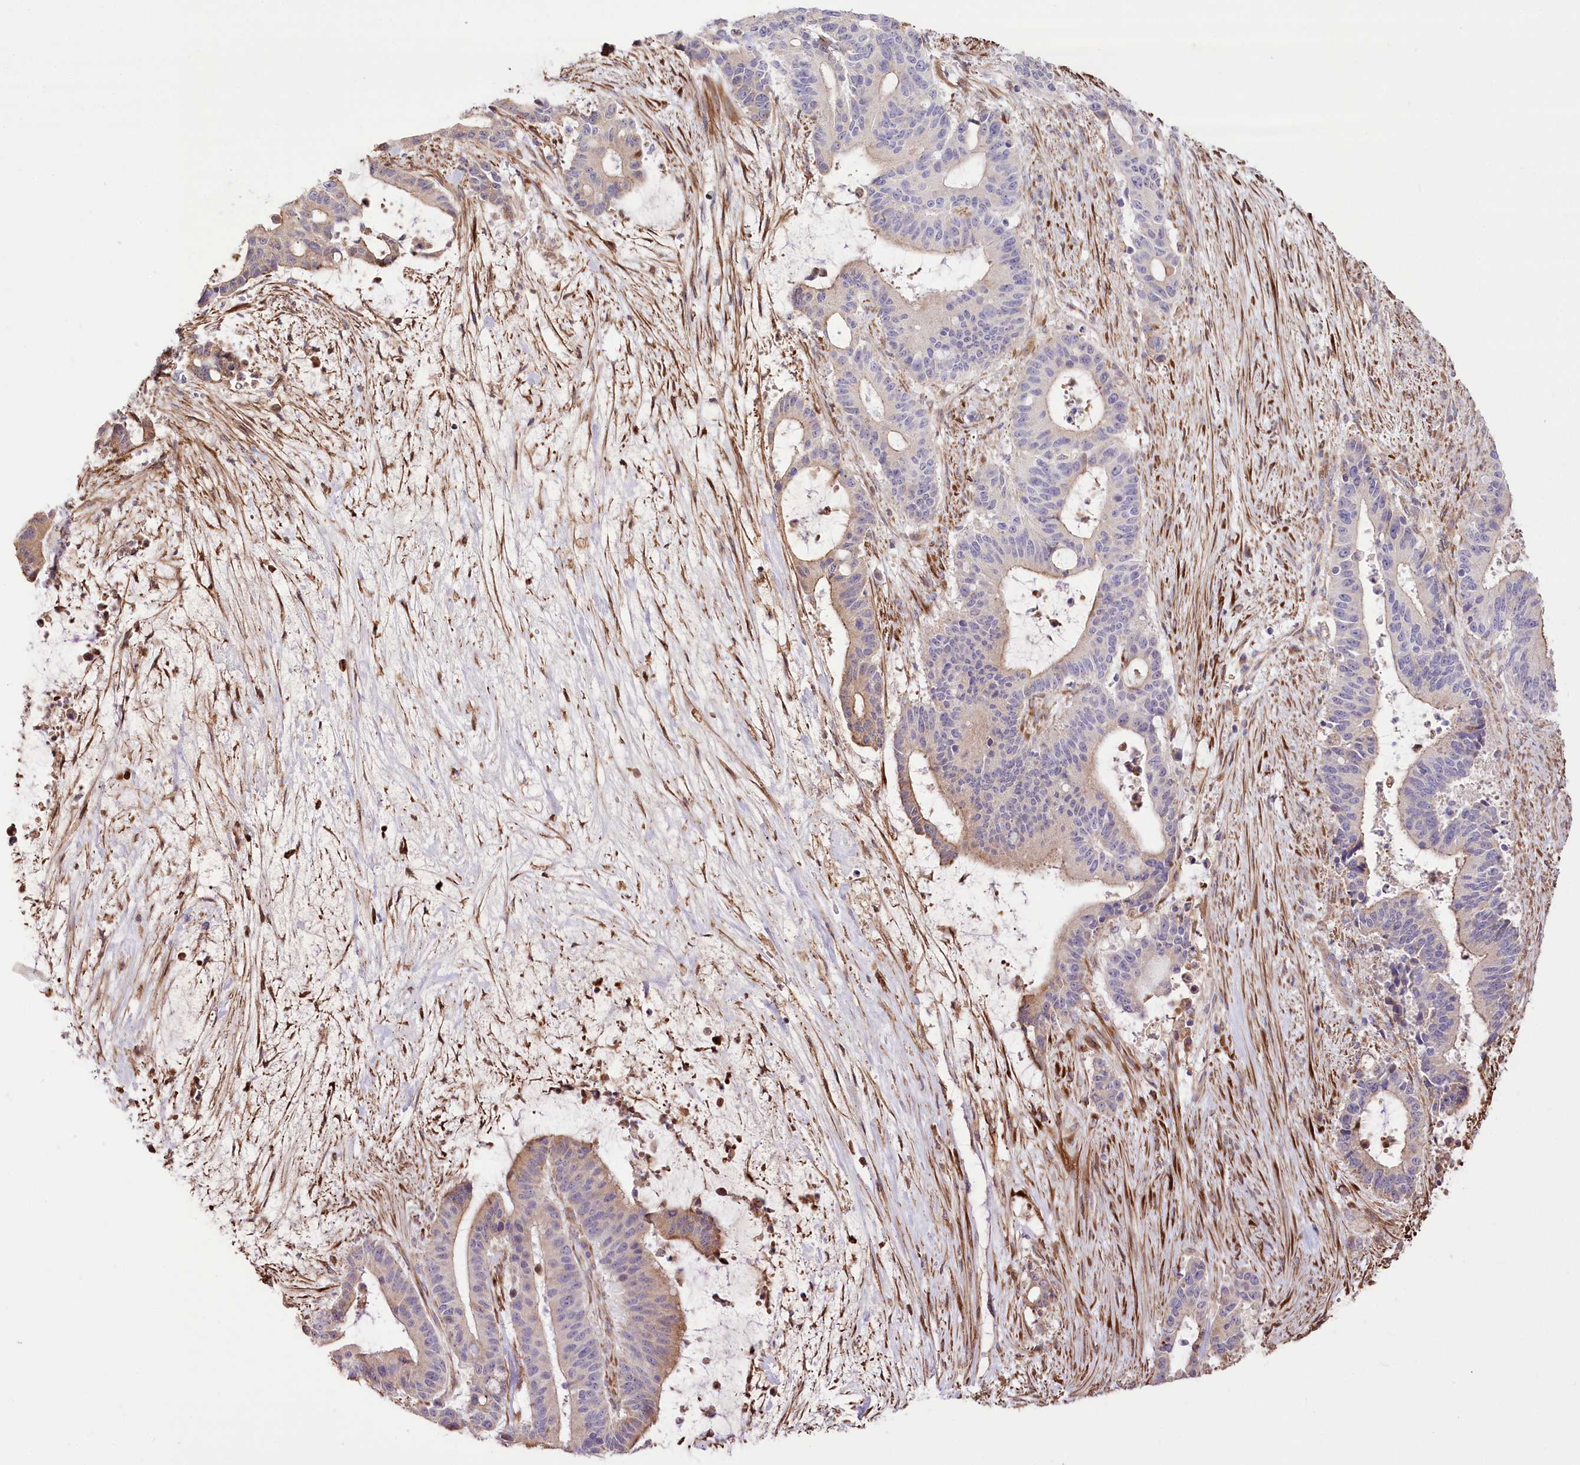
{"staining": {"intensity": "weak", "quantity": "<25%", "location": "cytoplasmic/membranous"}, "tissue": "liver cancer", "cell_type": "Tumor cells", "image_type": "cancer", "snomed": [{"axis": "morphology", "description": "Normal tissue, NOS"}, {"axis": "morphology", "description": "Cholangiocarcinoma"}, {"axis": "topography", "description": "Liver"}, {"axis": "topography", "description": "Peripheral nerve tissue"}], "caption": "High power microscopy image of an IHC photomicrograph of liver cholangiocarcinoma, revealing no significant expression in tumor cells.", "gene": "RNF24", "patient": {"sex": "female", "age": 73}}